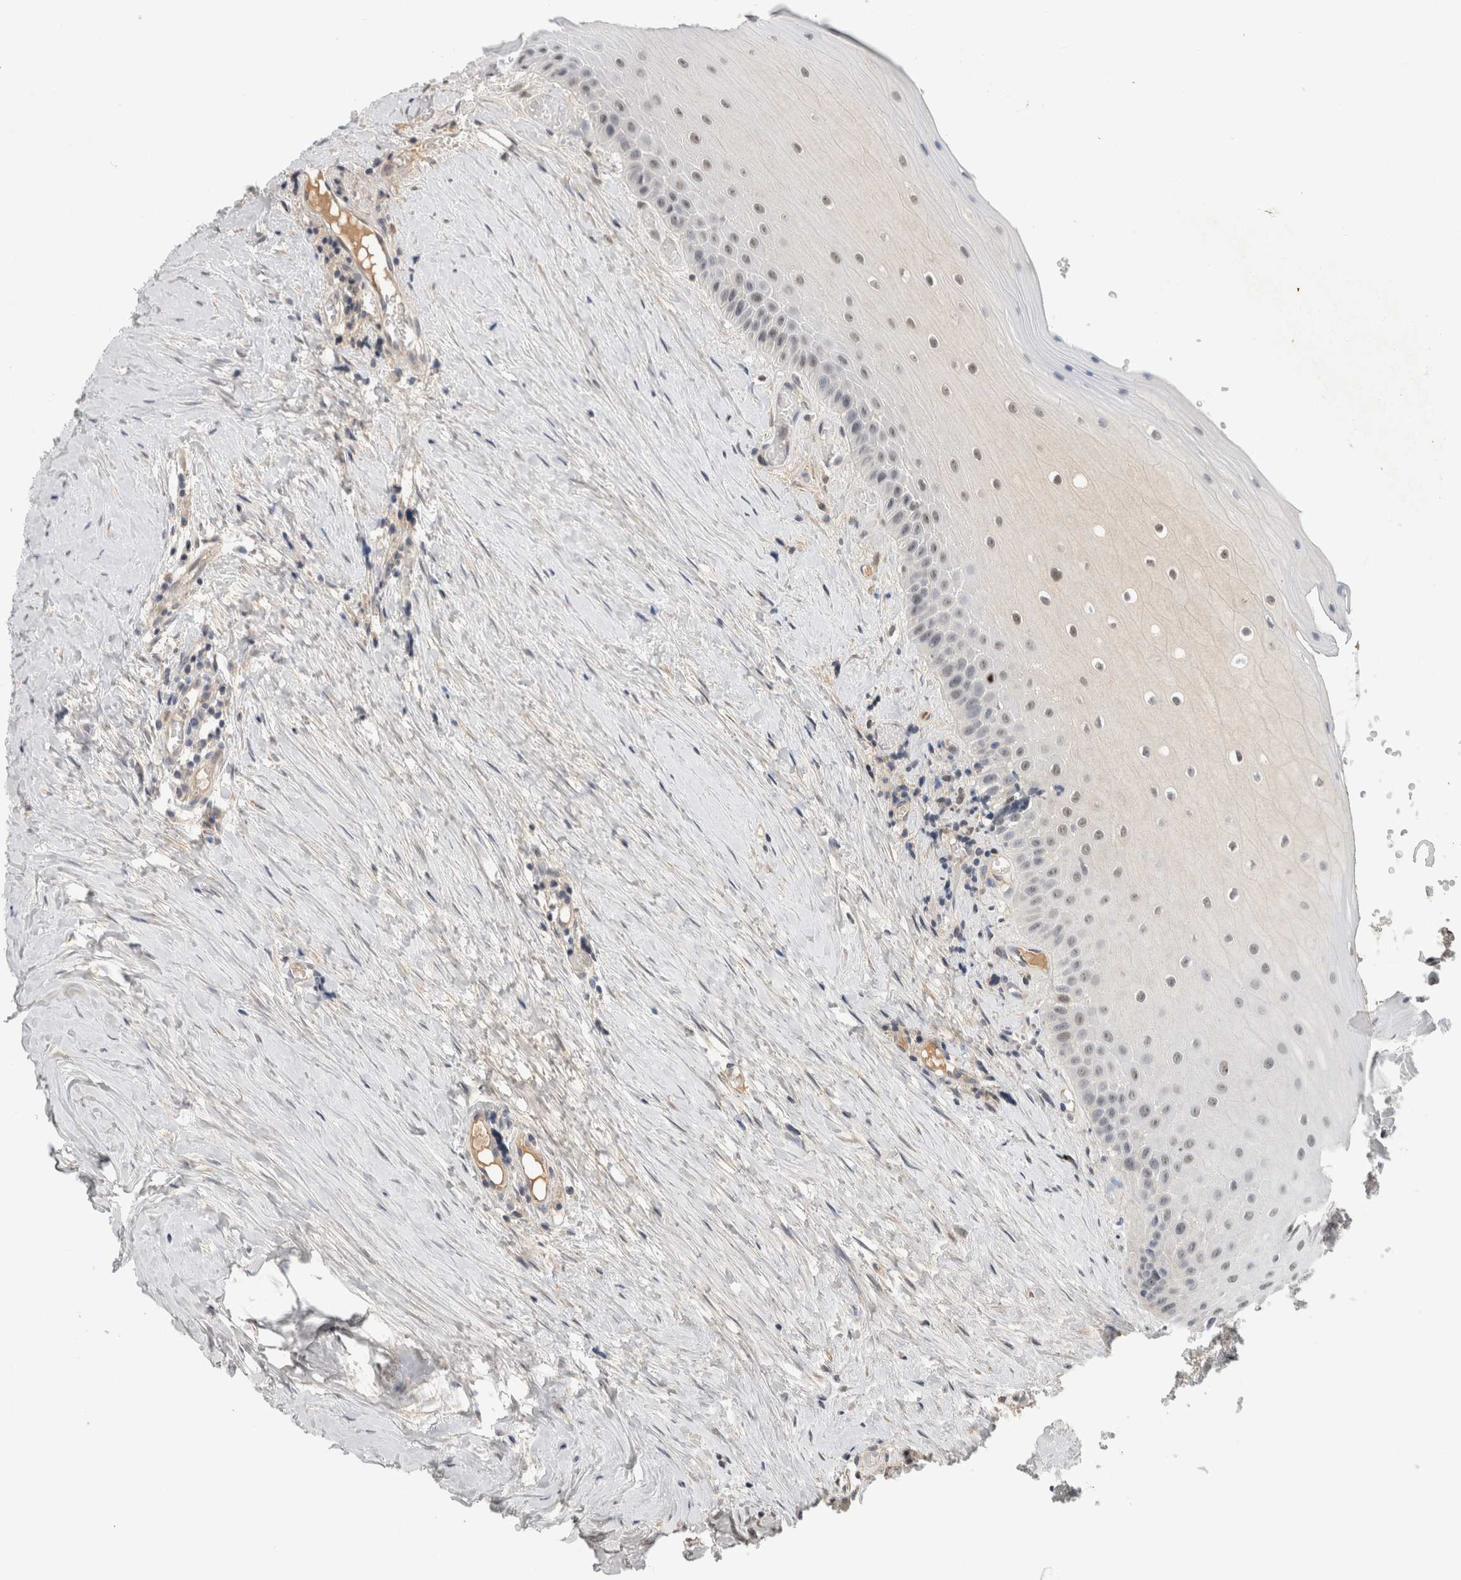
{"staining": {"intensity": "weak", "quantity": "25%-75%", "location": "nuclear"}, "tissue": "oral mucosa", "cell_type": "Squamous epithelial cells", "image_type": "normal", "snomed": [{"axis": "morphology", "description": "Normal tissue, NOS"}, {"axis": "topography", "description": "Skeletal muscle"}, {"axis": "topography", "description": "Oral tissue"}, {"axis": "topography", "description": "Peripheral nerve tissue"}], "caption": "Brown immunohistochemical staining in normal human oral mucosa shows weak nuclear staining in about 25%-75% of squamous epithelial cells.", "gene": "HCN3", "patient": {"sex": "female", "age": 84}}